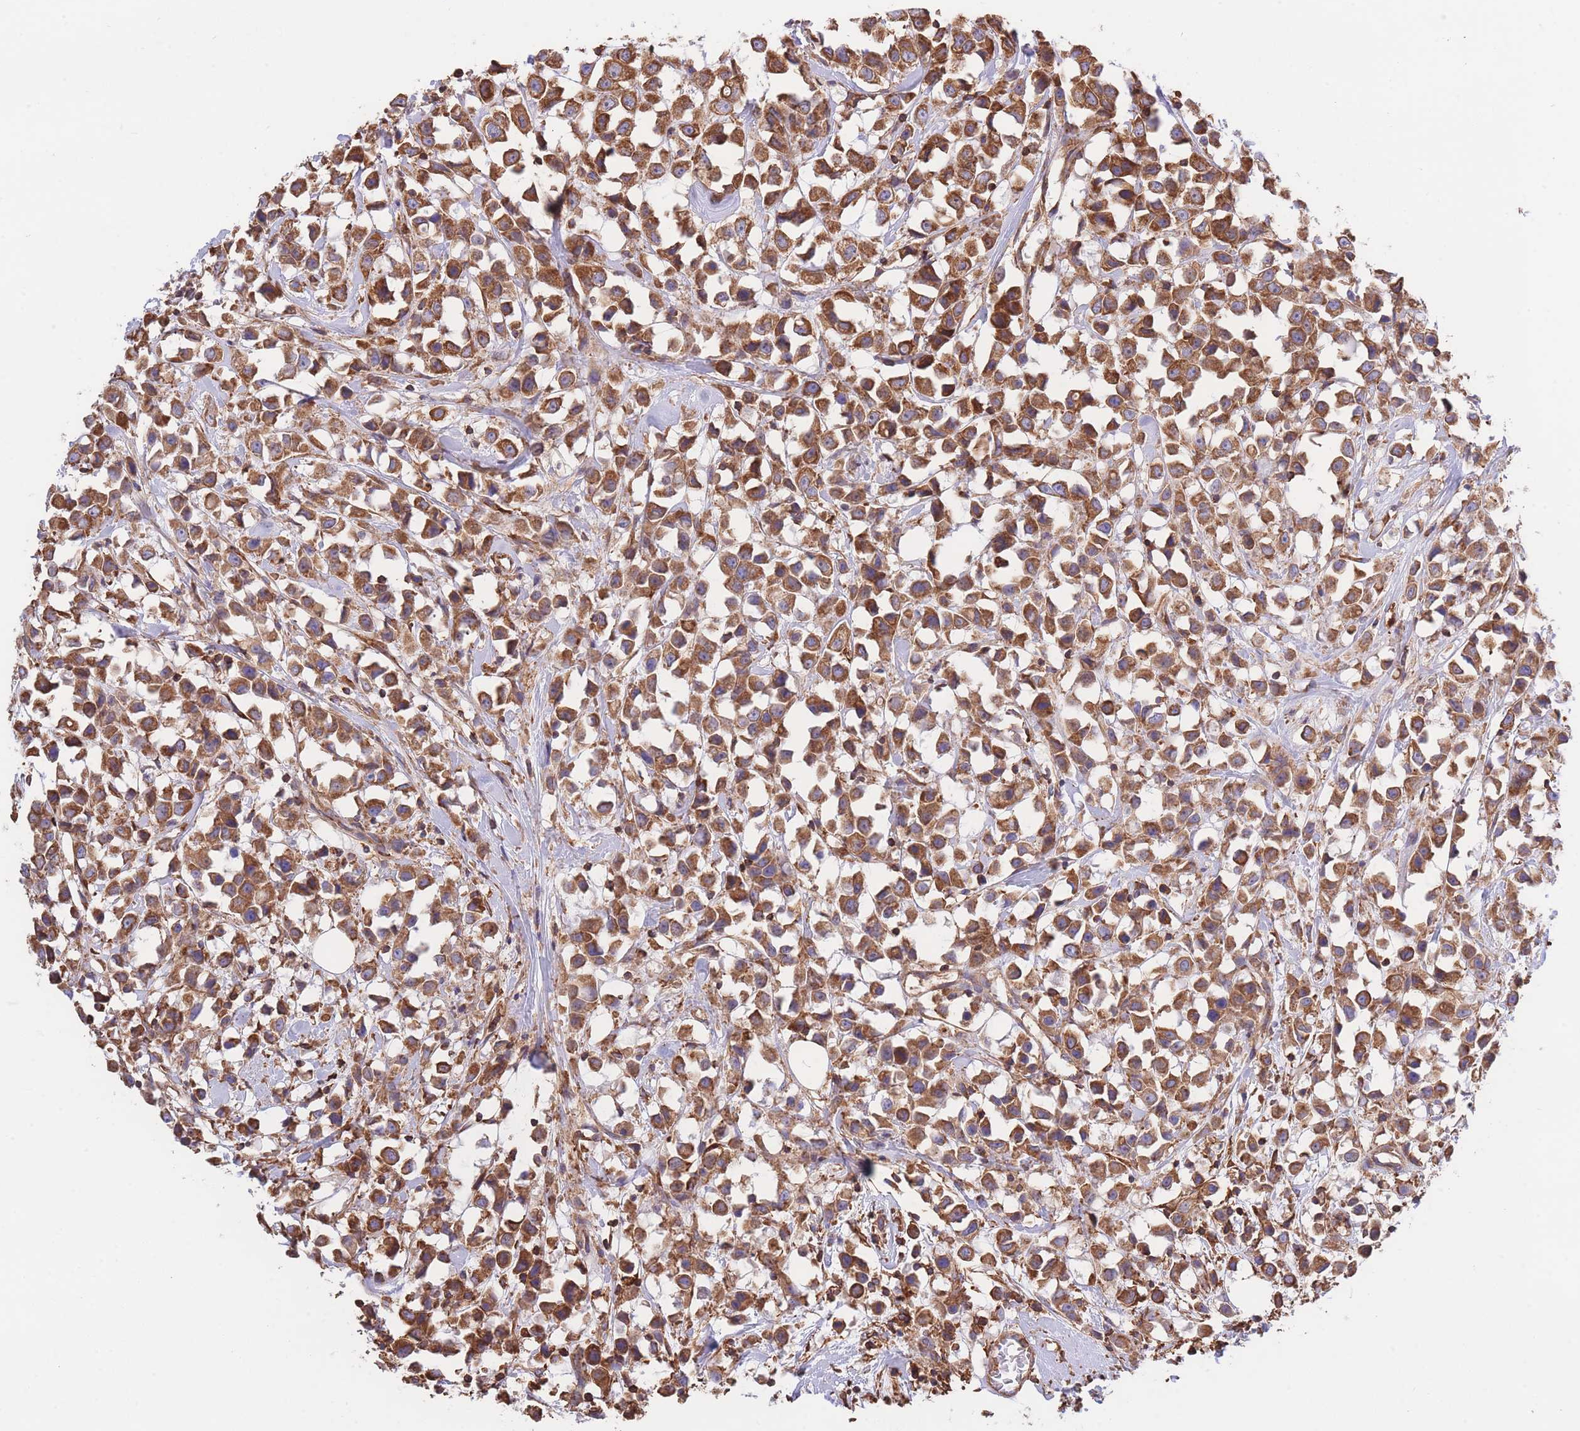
{"staining": {"intensity": "strong", "quantity": ">75%", "location": "cytoplasmic/membranous"}, "tissue": "breast cancer", "cell_type": "Tumor cells", "image_type": "cancer", "snomed": [{"axis": "morphology", "description": "Duct carcinoma"}, {"axis": "topography", "description": "Breast"}], "caption": "Protein staining of intraductal carcinoma (breast) tissue demonstrates strong cytoplasmic/membranous expression in approximately >75% of tumor cells.", "gene": "LRRN4CL", "patient": {"sex": "female", "age": 61}}